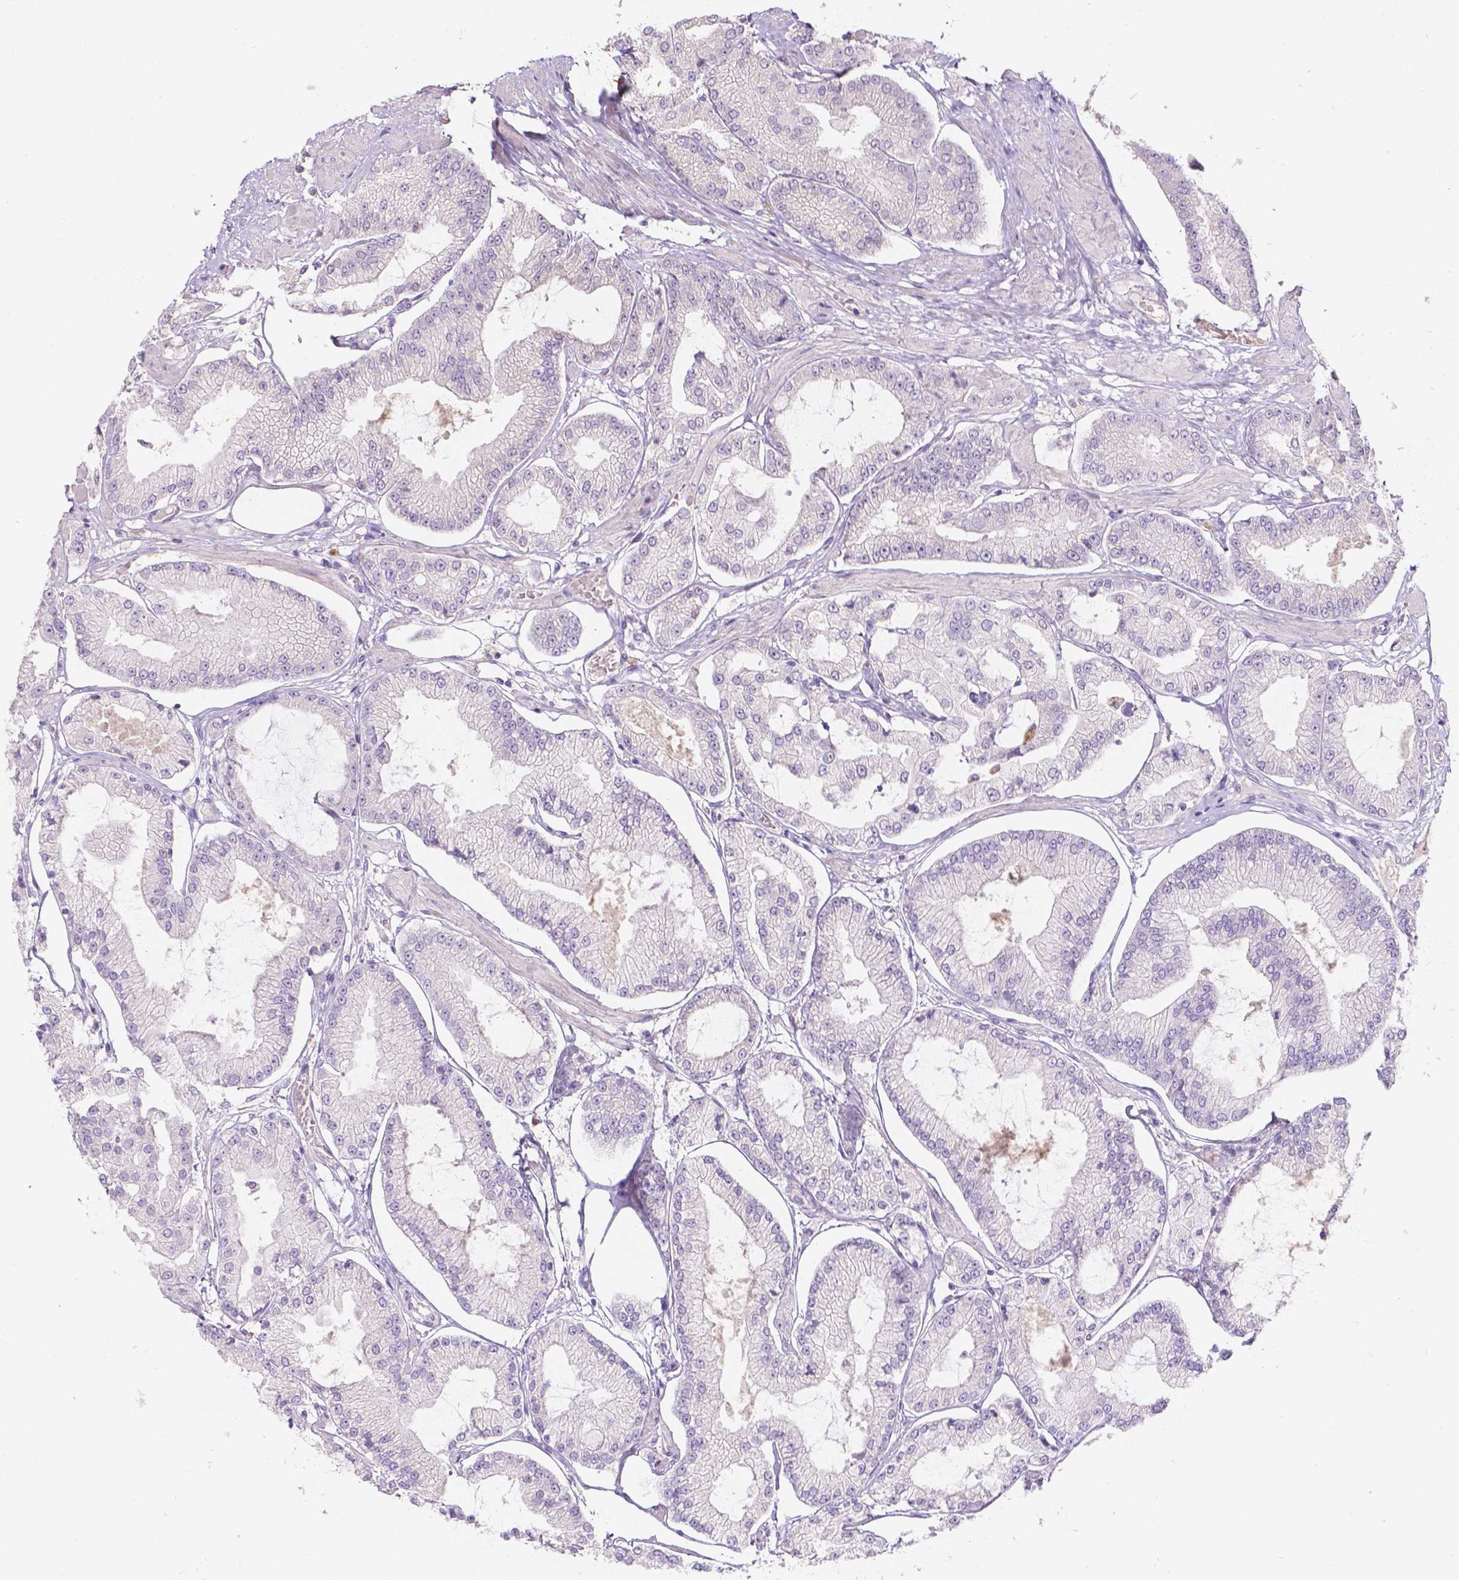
{"staining": {"intensity": "negative", "quantity": "none", "location": "none"}, "tissue": "prostate cancer", "cell_type": "Tumor cells", "image_type": "cancer", "snomed": [{"axis": "morphology", "description": "Adenocarcinoma, Low grade"}, {"axis": "topography", "description": "Prostate"}], "caption": "Human prostate cancer stained for a protein using immunohistochemistry (IHC) shows no expression in tumor cells.", "gene": "DCAF4L1", "patient": {"sex": "male", "age": 55}}